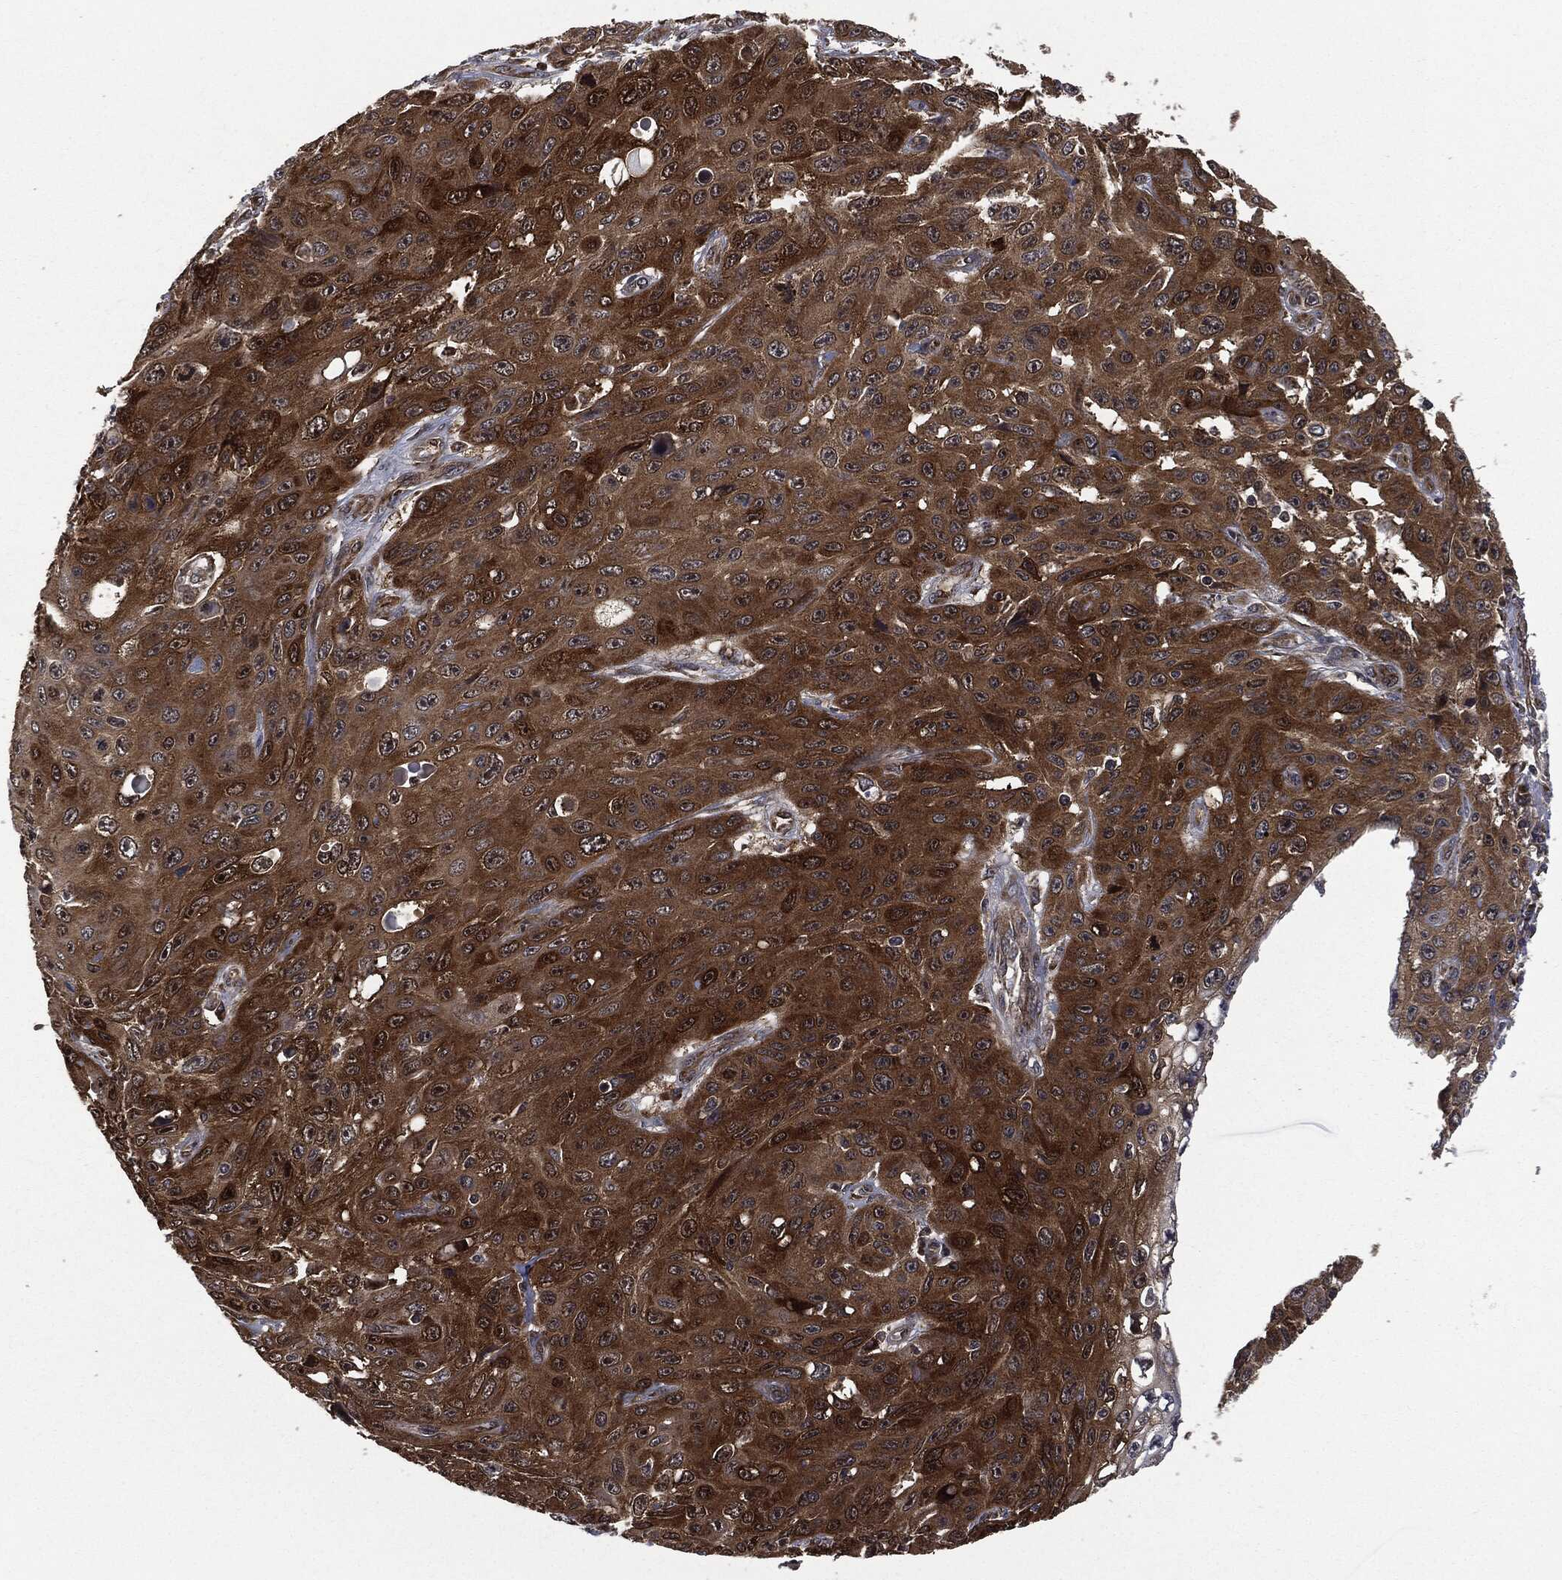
{"staining": {"intensity": "strong", "quantity": ">75%", "location": "cytoplasmic/membranous"}, "tissue": "skin cancer", "cell_type": "Tumor cells", "image_type": "cancer", "snomed": [{"axis": "morphology", "description": "Squamous cell carcinoma, NOS"}, {"axis": "topography", "description": "Skin"}], "caption": "Immunohistochemistry (IHC) histopathology image of neoplastic tissue: skin cancer (squamous cell carcinoma) stained using immunohistochemistry (IHC) exhibits high levels of strong protein expression localized specifically in the cytoplasmic/membranous of tumor cells, appearing as a cytoplasmic/membranous brown color.", "gene": "HRAS", "patient": {"sex": "male", "age": 82}}